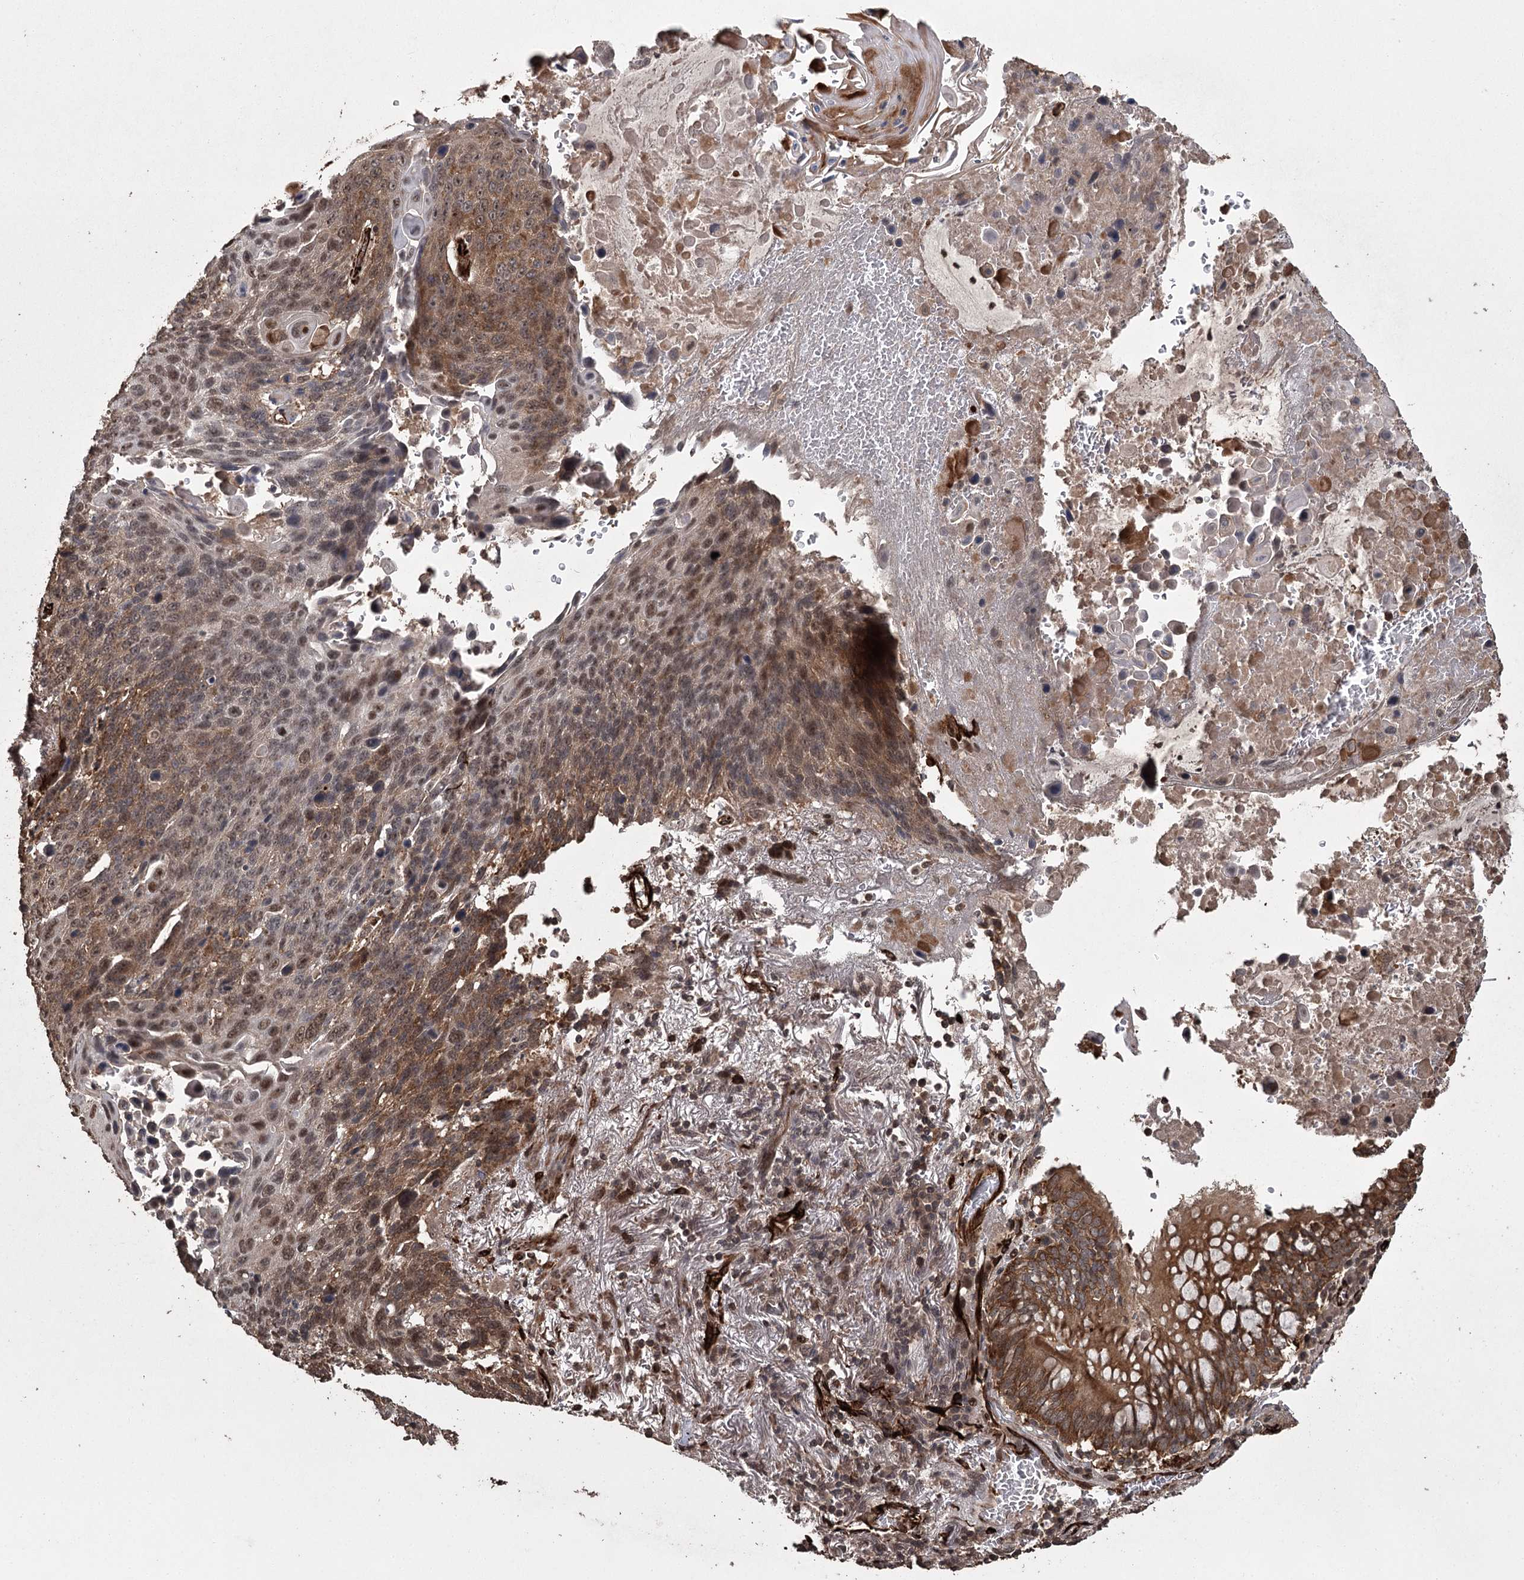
{"staining": {"intensity": "moderate", "quantity": ">75%", "location": "cytoplasmic/membranous,nuclear"}, "tissue": "lung cancer", "cell_type": "Tumor cells", "image_type": "cancer", "snomed": [{"axis": "morphology", "description": "Squamous cell carcinoma, NOS"}, {"axis": "topography", "description": "Lung"}], "caption": "High-power microscopy captured an immunohistochemistry photomicrograph of lung cancer, revealing moderate cytoplasmic/membranous and nuclear expression in approximately >75% of tumor cells.", "gene": "RPAP3", "patient": {"sex": "male", "age": 66}}